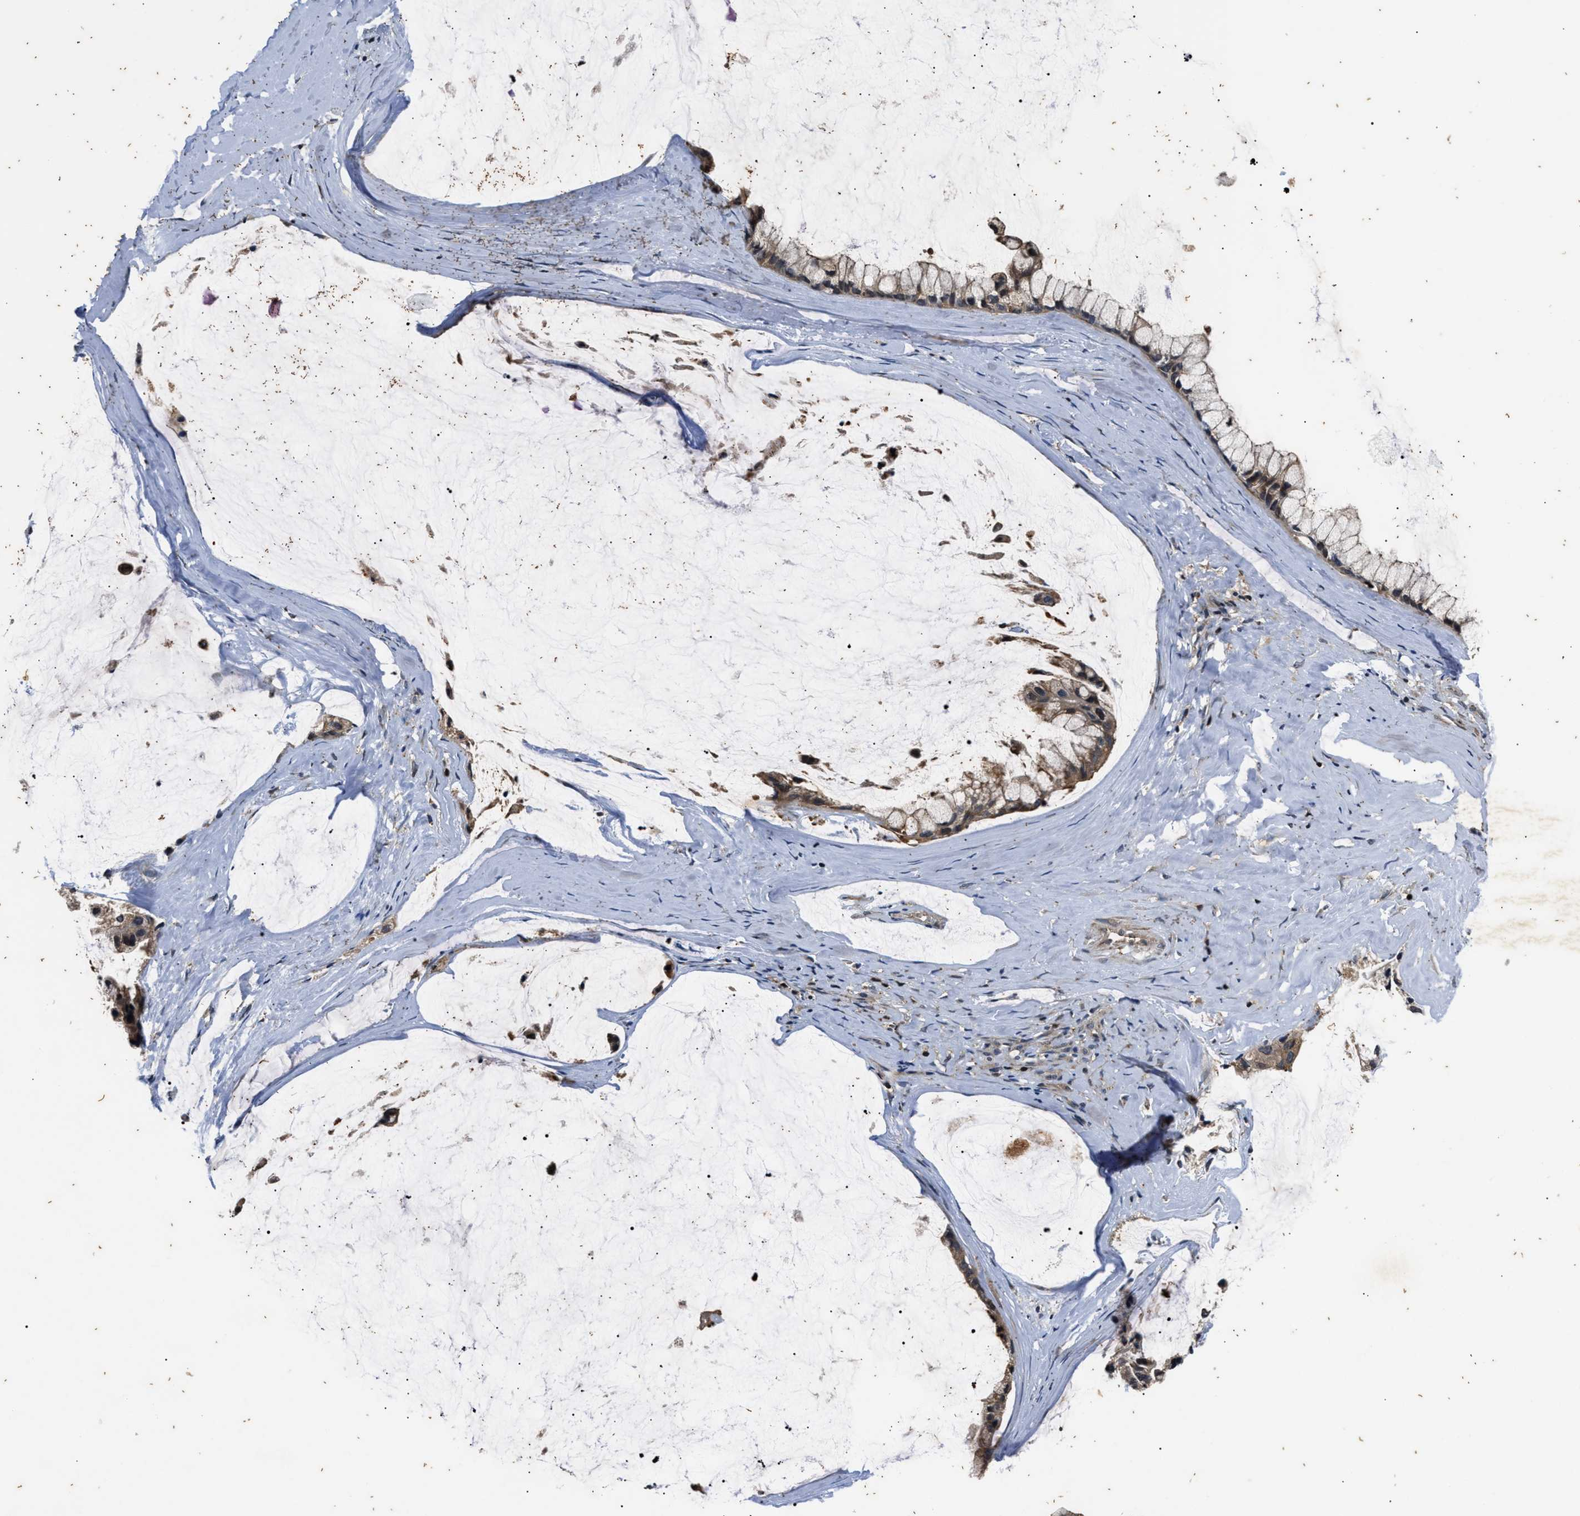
{"staining": {"intensity": "weak", "quantity": "25%-75%", "location": "cytoplasmic/membranous"}, "tissue": "ovarian cancer", "cell_type": "Tumor cells", "image_type": "cancer", "snomed": [{"axis": "morphology", "description": "Cystadenocarcinoma, mucinous, NOS"}, {"axis": "topography", "description": "Ovary"}], "caption": "Protein expression analysis of ovarian cancer (mucinous cystadenocarcinoma) shows weak cytoplasmic/membranous expression in approximately 25%-75% of tumor cells.", "gene": "PTPN7", "patient": {"sex": "female", "age": 39}}